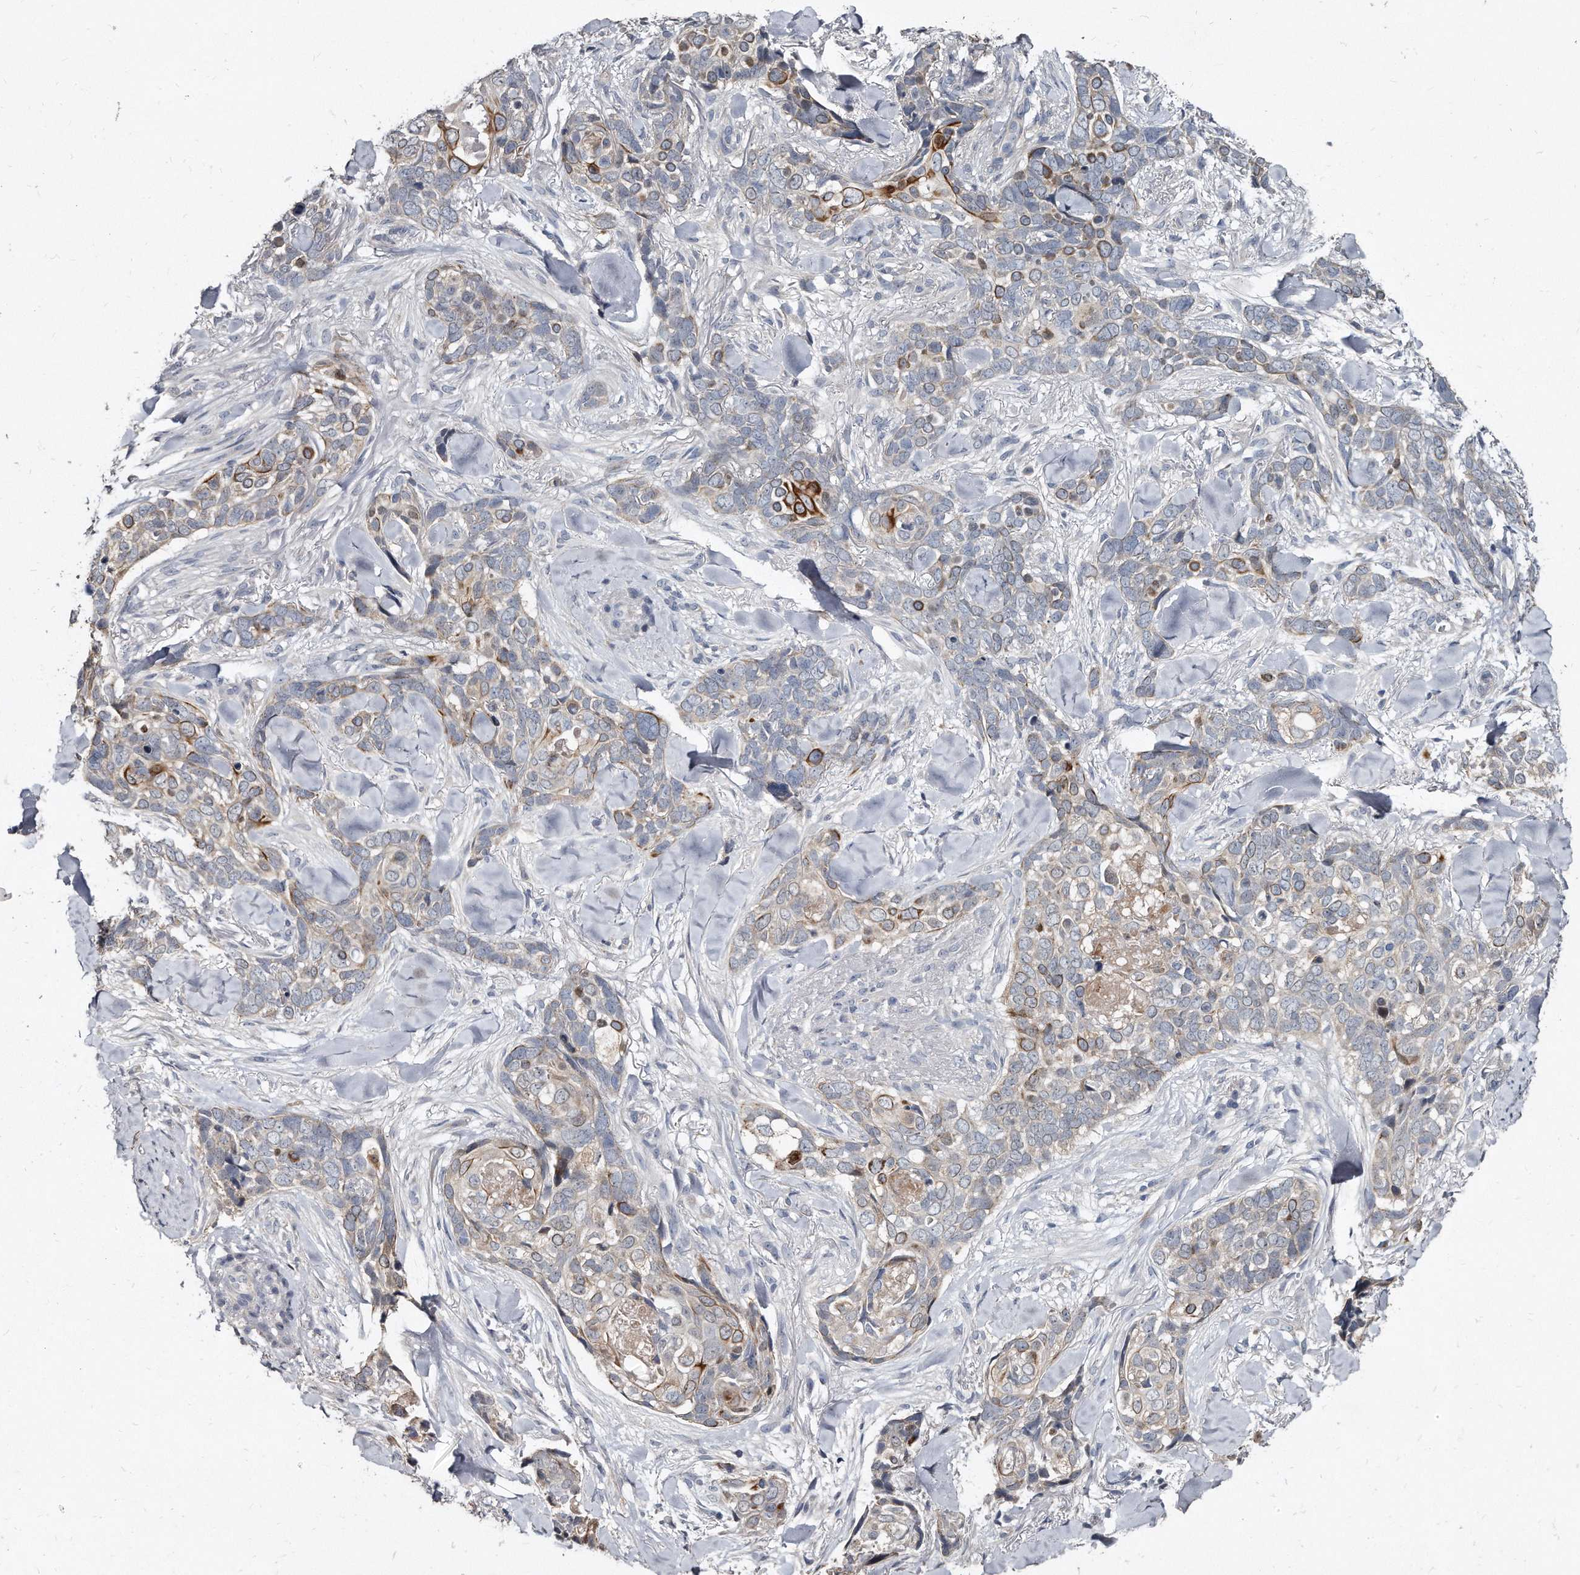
{"staining": {"intensity": "moderate", "quantity": "<25%", "location": "cytoplasmic/membranous"}, "tissue": "skin cancer", "cell_type": "Tumor cells", "image_type": "cancer", "snomed": [{"axis": "morphology", "description": "Basal cell carcinoma"}, {"axis": "topography", "description": "Skin"}], "caption": "Skin cancer stained for a protein (brown) shows moderate cytoplasmic/membranous positive staining in approximately <25% of tumor cells.", "gene": "KLHDC3", "patient": {"sex": "female", "age": 82}}